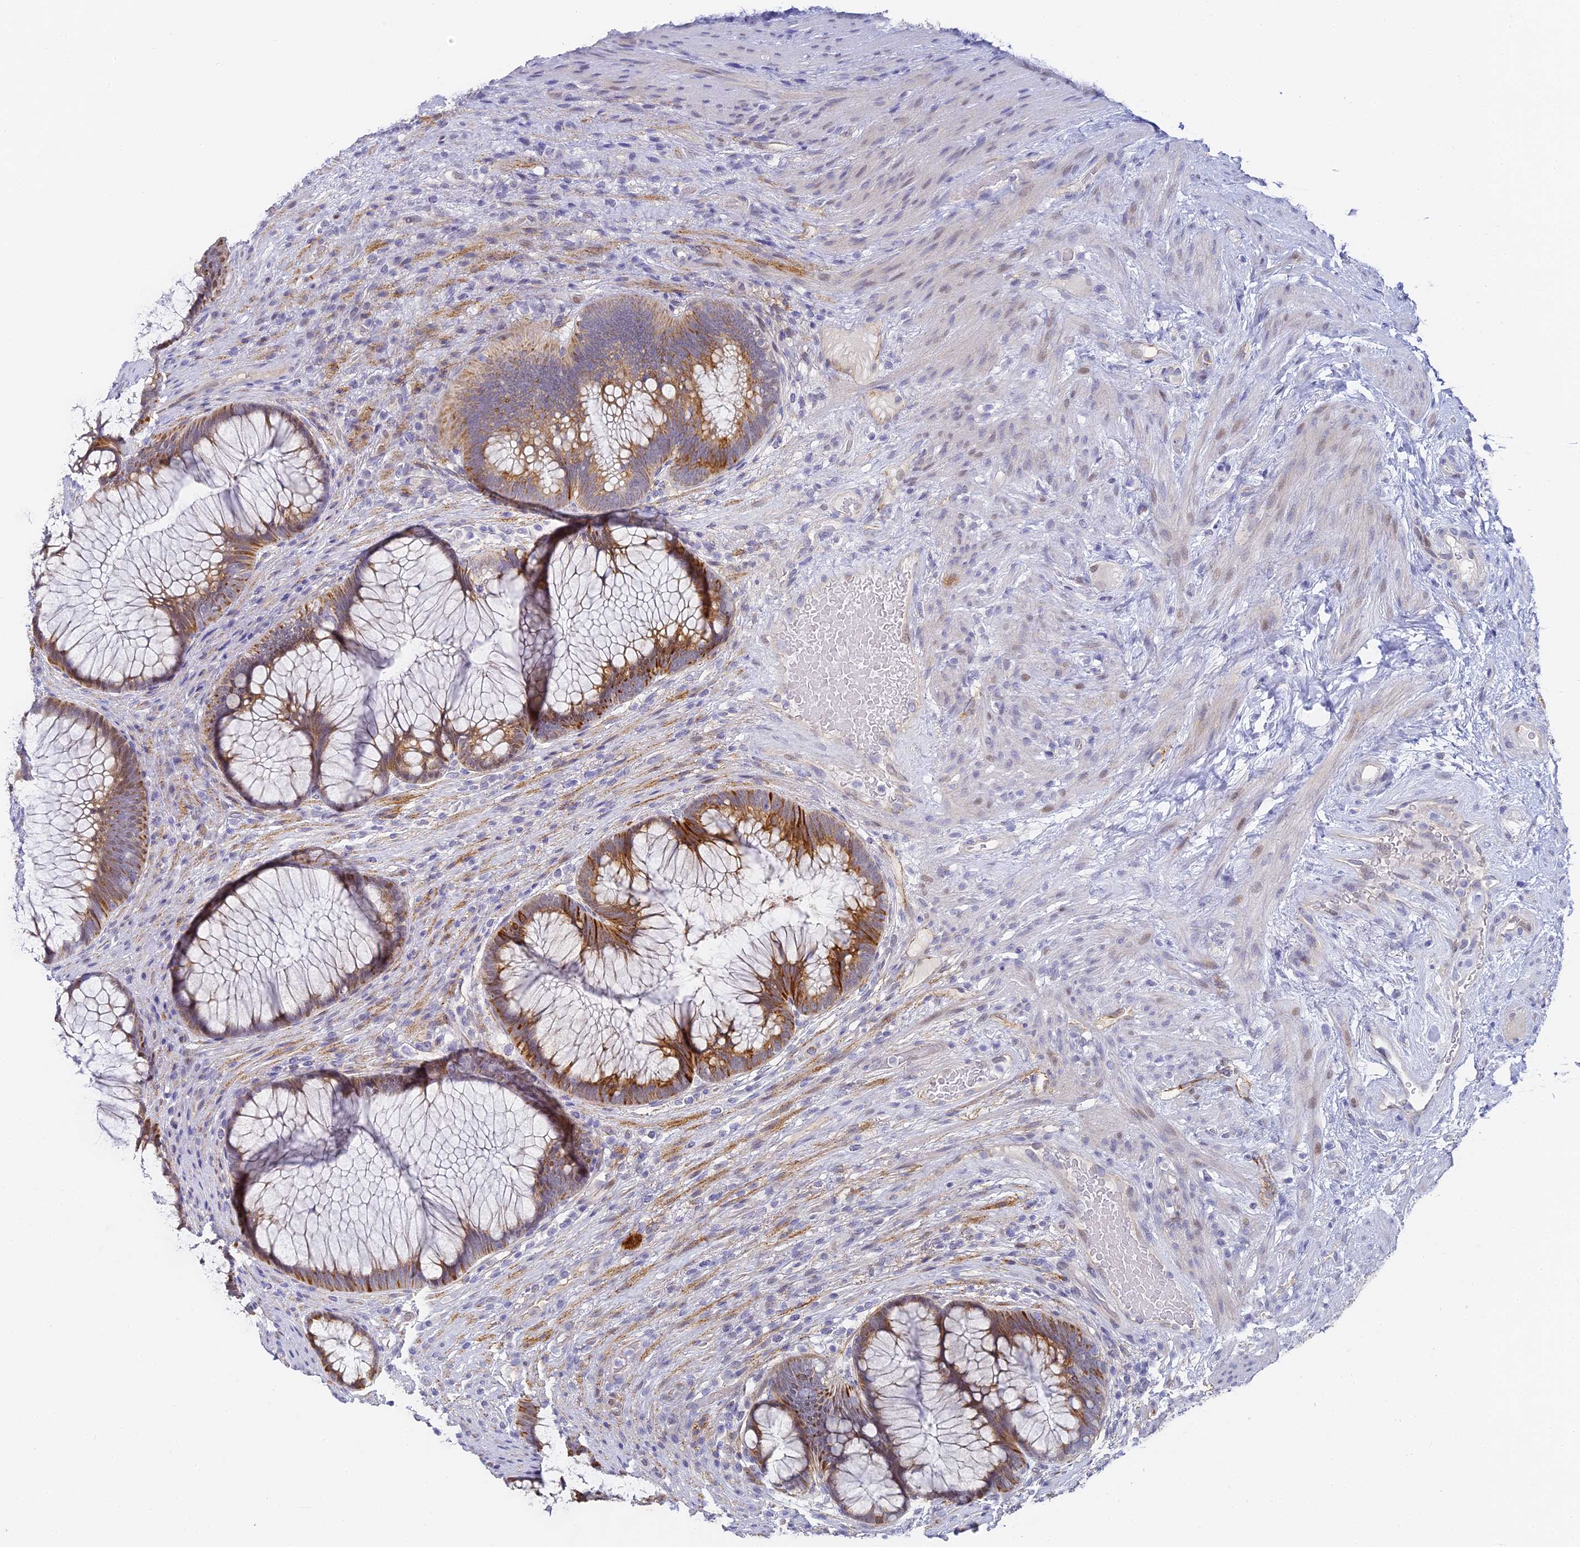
{"staining": {"intensity": "moderate", "quantity": "25%-75%", "location": "cytoplasmic/membranous"}, "tissue": "rectum", "cell_type": "Glandular cells", "image_type": "normal", "snomed": [{"axis": "morphology", "description": "Normal tissue, NOS"}, {"axis": "topography", "description": "Rectum"}], "caption": "Glandular cells demonstrate medium levels of moderate cytoplasmic/membranous staining in about 25%-75% of cells in normal human rectum.", "gene": "GJA1", "patient": {"sex": "male", "age": 51}}